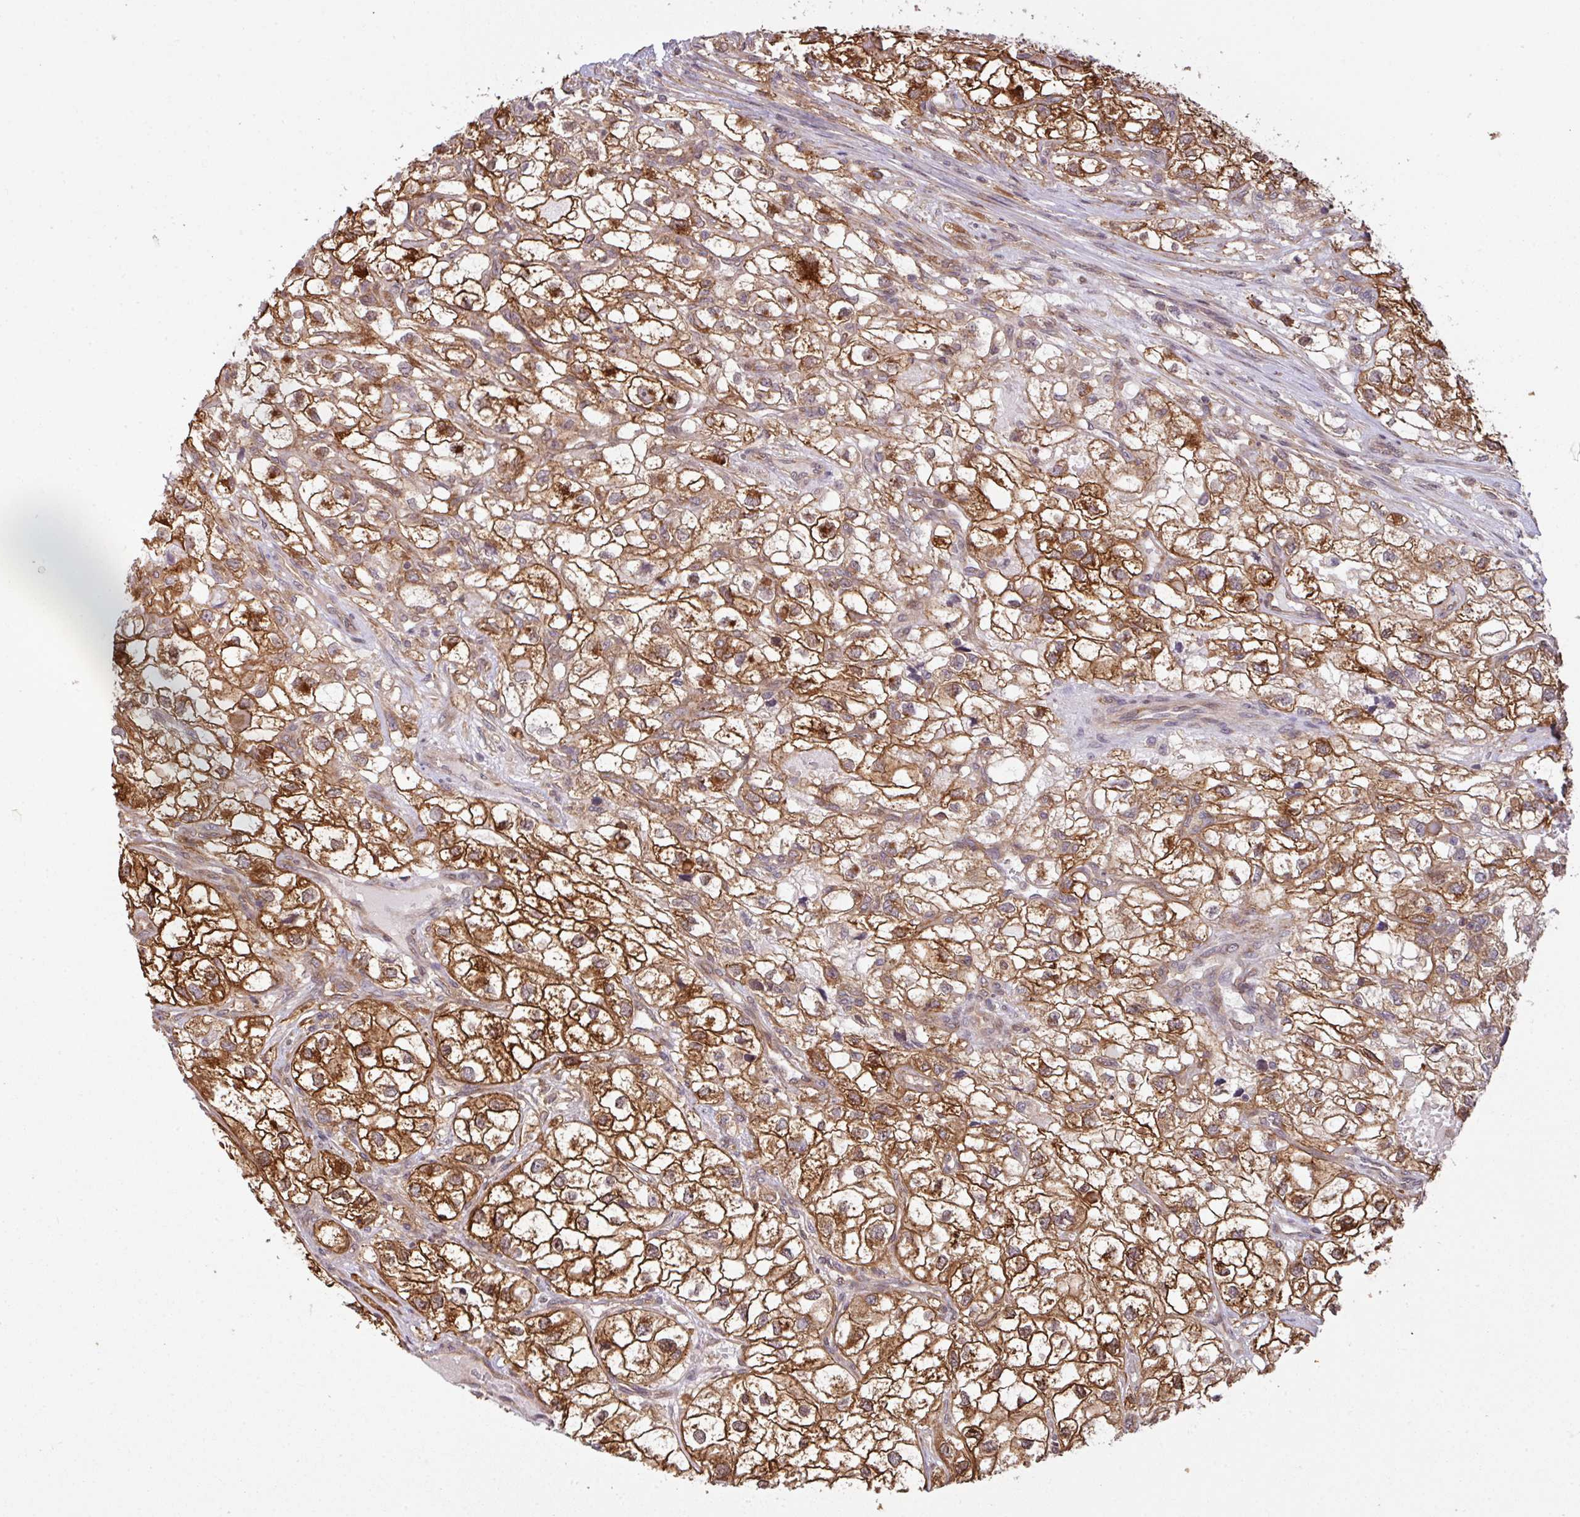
{"staining": {"intensity": "strong", "quantity": ">75%", "location": "cytoplasmic/membranous"}, "tissue": "renal cancer", "cell_type": "Tumor cells", "image_type": "cancer", "snomed": [{"axis": "morphology", "description": "Adenocarcinoma, NOS"}, {"axis": "topography", "description": "Kidney"}], "caption": "Renal adenocarcinoma was stained to show a protein in brown. There is high levels of strong cytoplasmic/membranous positivity in about >75% of tumor cells.", "gene": "CYFIP2", "patient": {"sex": "male", "age": 59}}